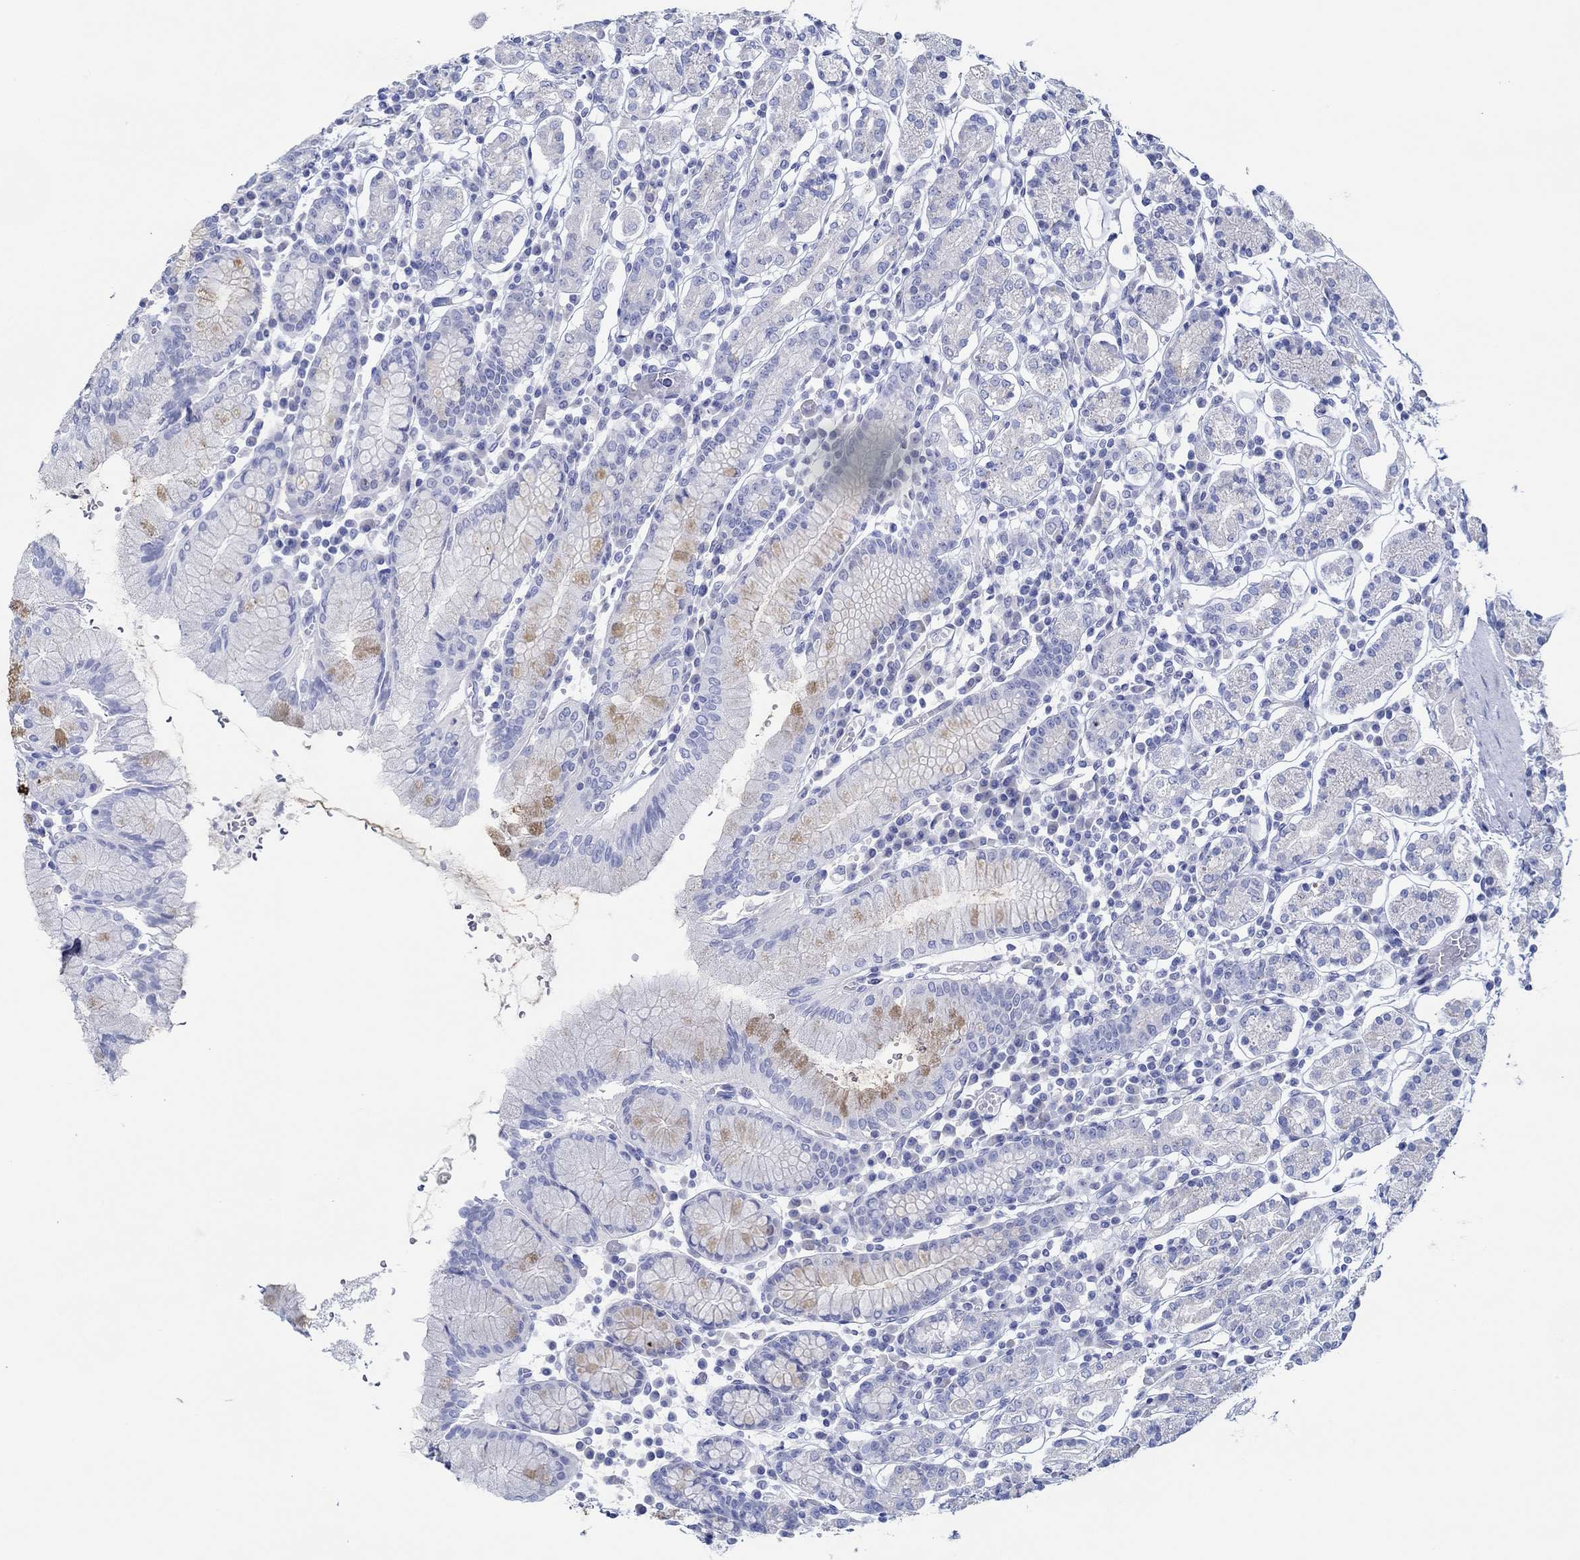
{"staining": {"intensity": "negative", "quantity": "none", "location": "none"}, "tissue": "stomach", "cell_type": "Glandular cells", "image_type": "normal", "snomed": [{"axis": "morphology", "description": "Normal tissue, NOS"}, {"axis": "topography", "description": "Stomach, upper"}, {"axis": "topography", "description": "Stomach"}], "caption": "An immunohistochemistry histopathology image of unremarkable stomach is shown. There is no staining in glandular cells of stomach. The staining is performed using DAB brown chromogen with nuclei counter-stained in using hematoxylin.", "gene": "IGFBP6", "patient": {"sex": "male", "age": 62}}